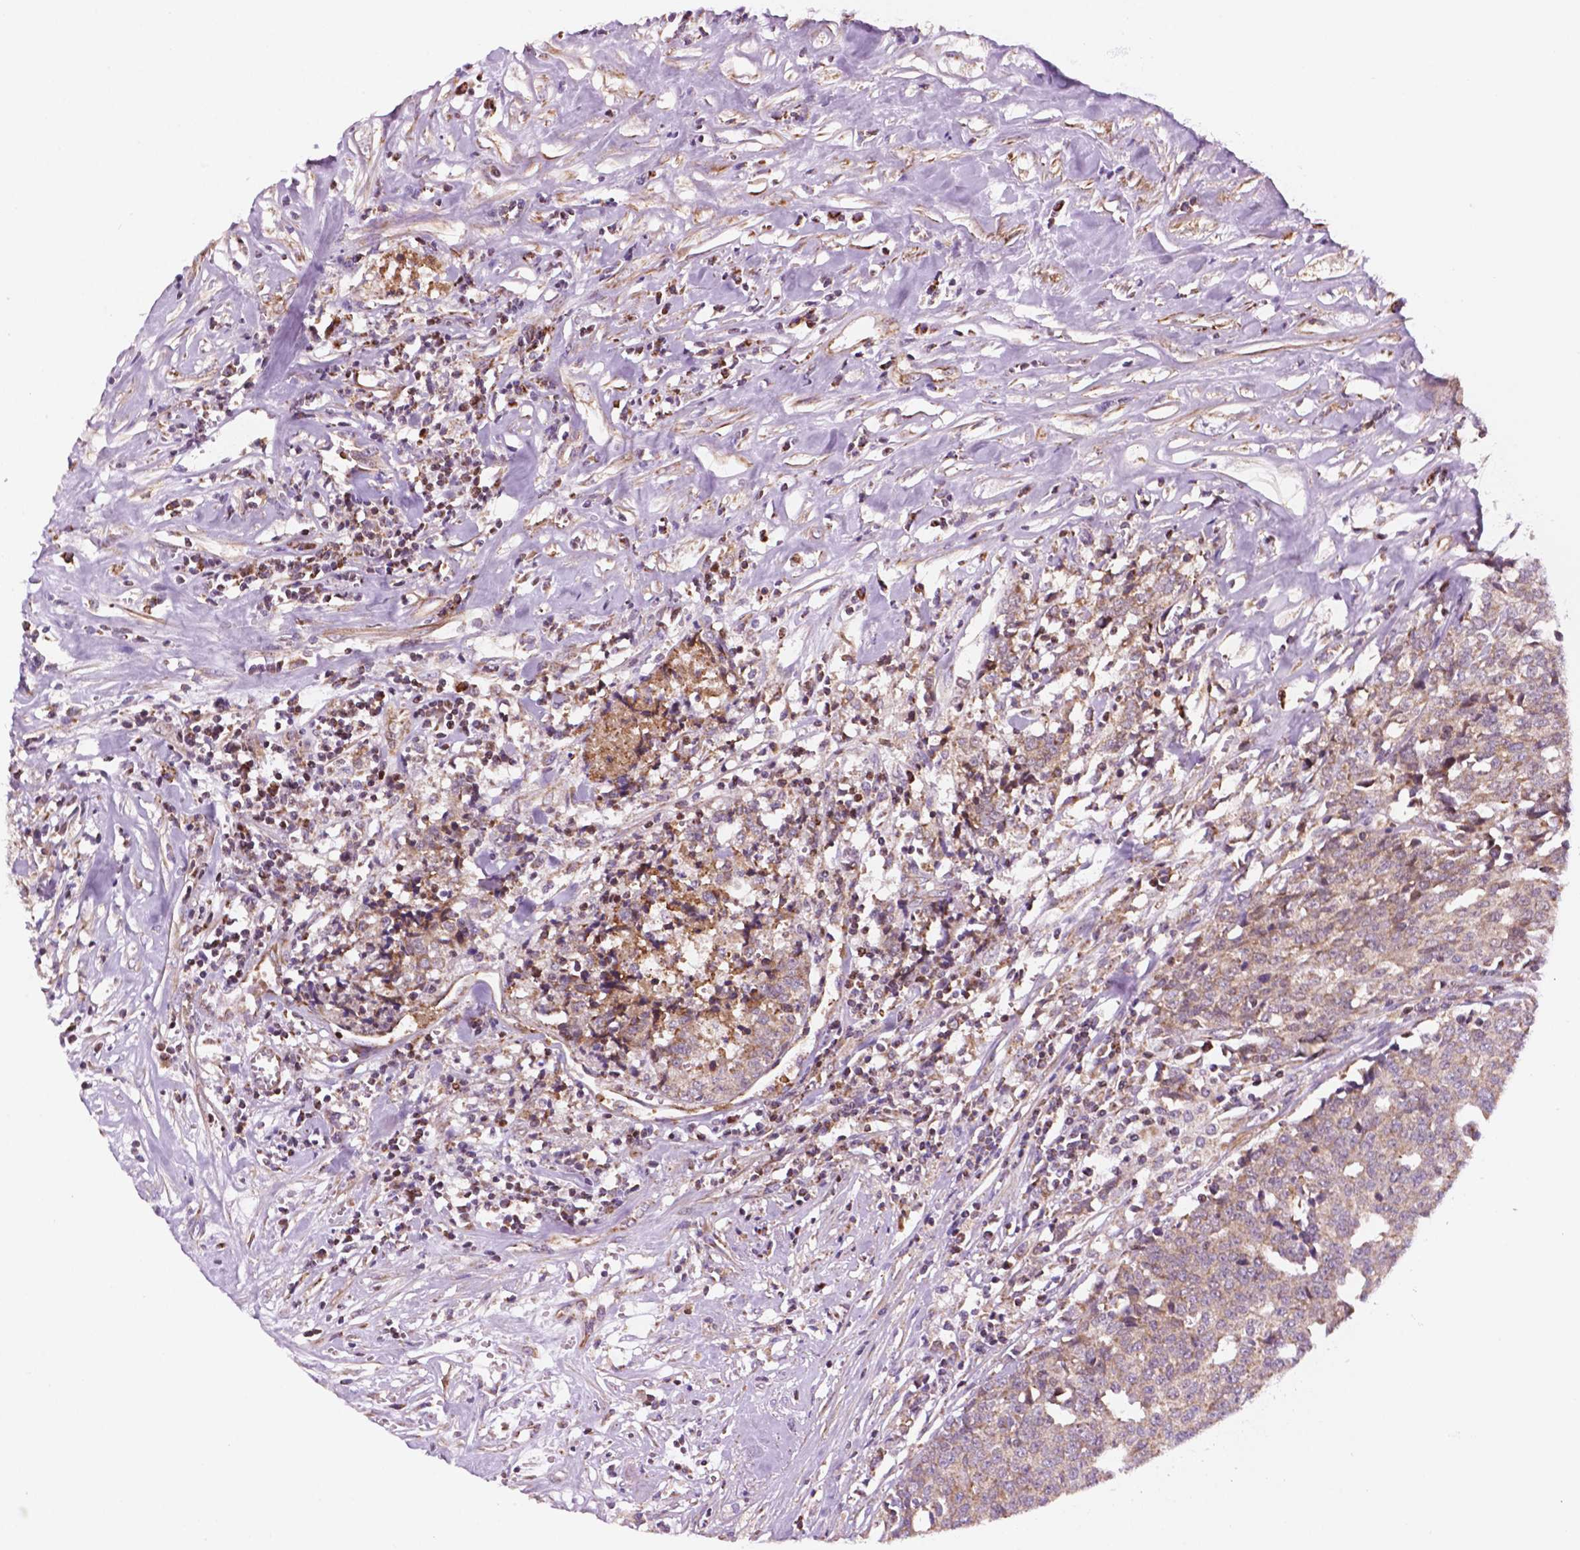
{"staining": {"intensity": "weak", "quantity": ">75%", "location": "cytoplasmic/membranous"}, "tissue": "prostate cancer", "cell_type": "Tumor cells", "image_type": "cancer", "snomed": [{"axis": "morphology", "description": "Adenocarcinoma, High grade"}, {"axis": "topography", "description": "Prostate and seminal vesicle, NOS"}], "caption": "IHC micrograph of neoplastic tissue: prostate cancer stained using immunohistochemistry (IHC) displays low levels of weak protein expression localized specifically in the cytoplasmic/membranous of tumor cells, appearing as a cytoplasmic/membranous brown color.", "gene": "GEMIN4", "patient": {"sex": "male", "age": 60}}